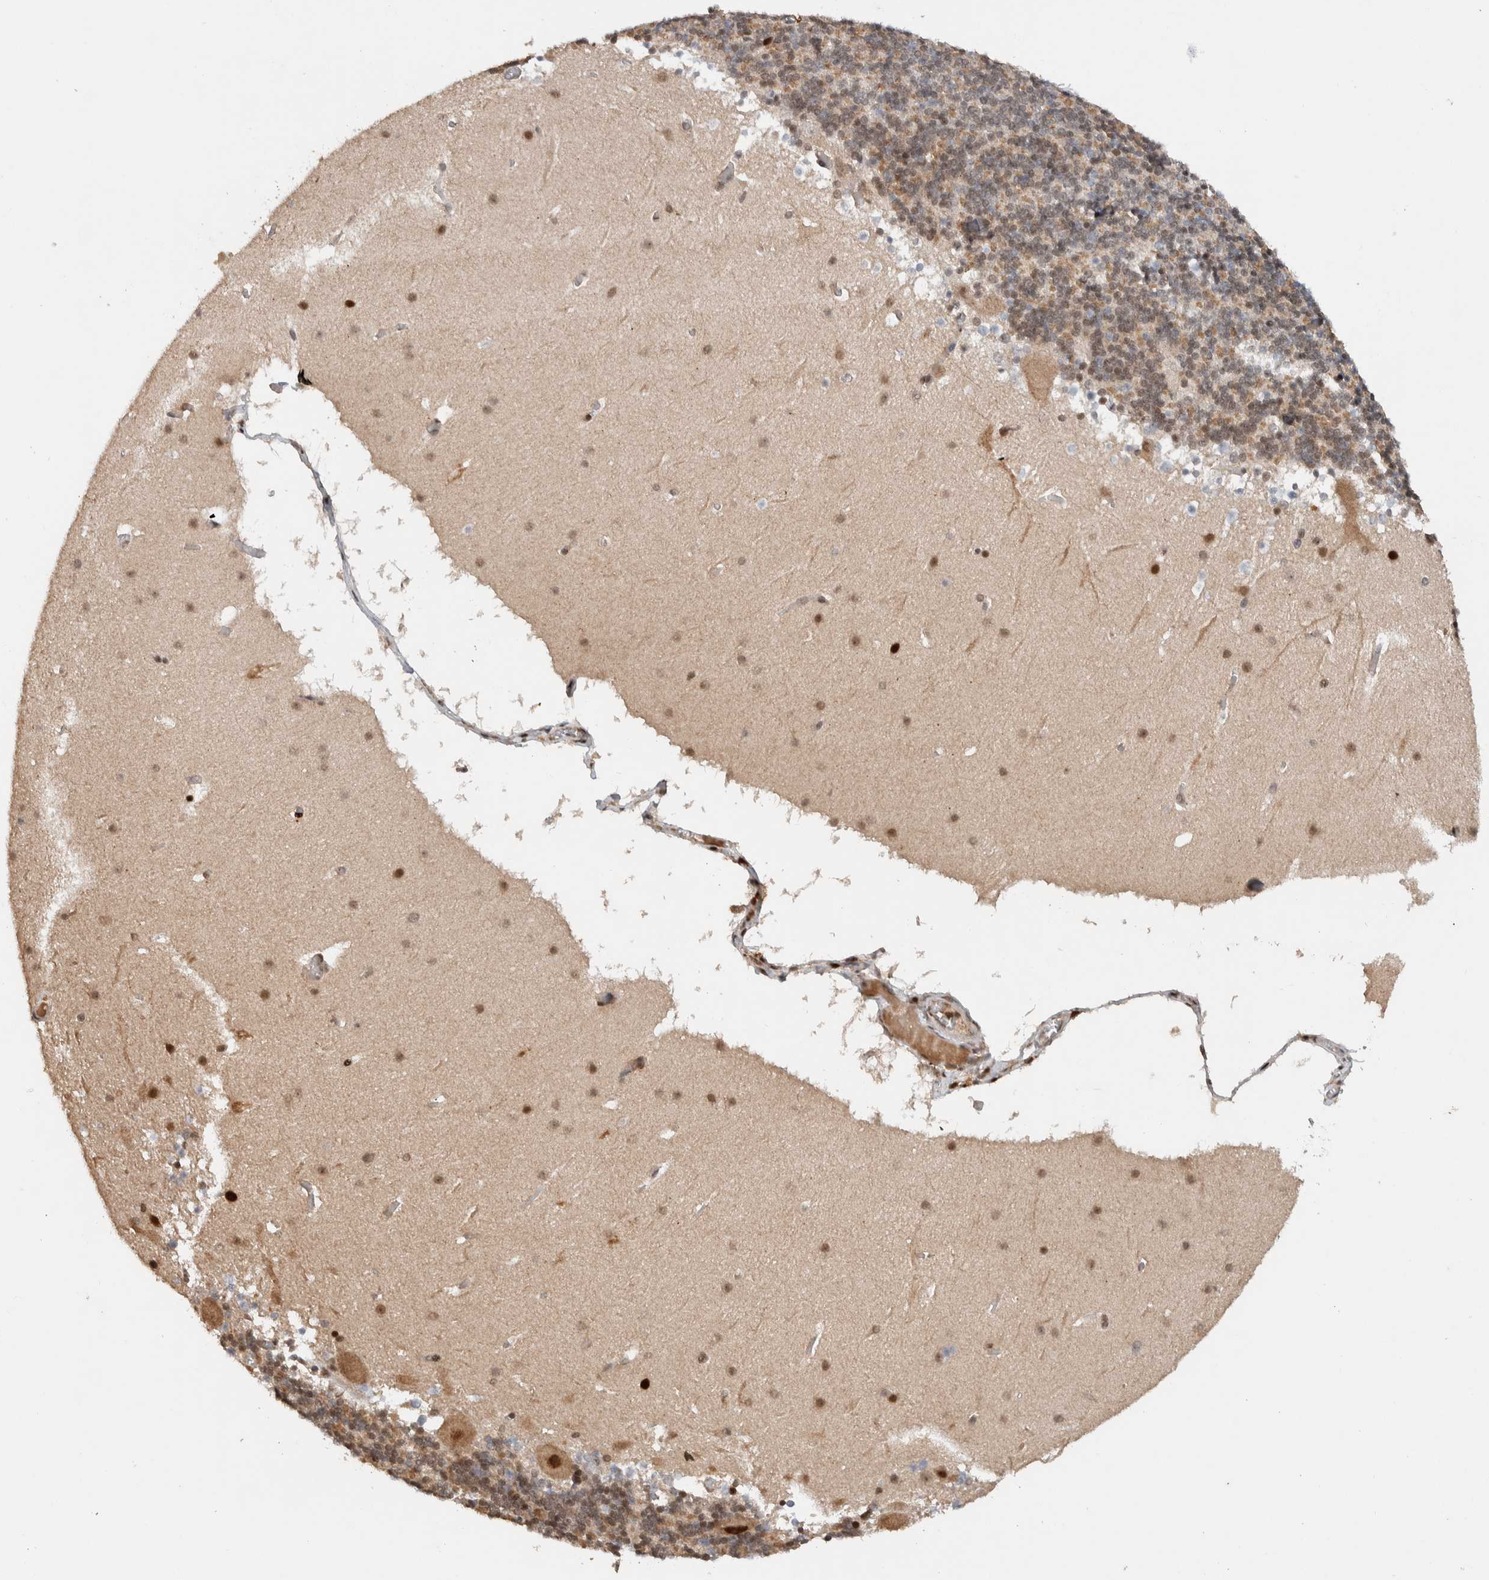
{"staining": {"intensity": "moderate", "quantity": "25%-75%", "location": "cytoplasmic/membranous,nuclear"}, "tissue": "cerebellum", "cell_type": "Cells in granular layer", "image_type": "normal", "snomed": [{"axis": "morphology", "description": "Normal tissue, NOS"}, {"axis": "topography", "description": "Cerebellum"}], "caption": "Immunohistochemistry of normal human cerebellum exhibits medium levels of moderate cytoplasmic/membranous,nuclear staining in approximately 25%-75% of cells in granular layer. (brown staining indicates protein expression, while blue staining denotes nuclei).", "gene": "ZNF521", "patient": {"sex": "male", "age": 45}}